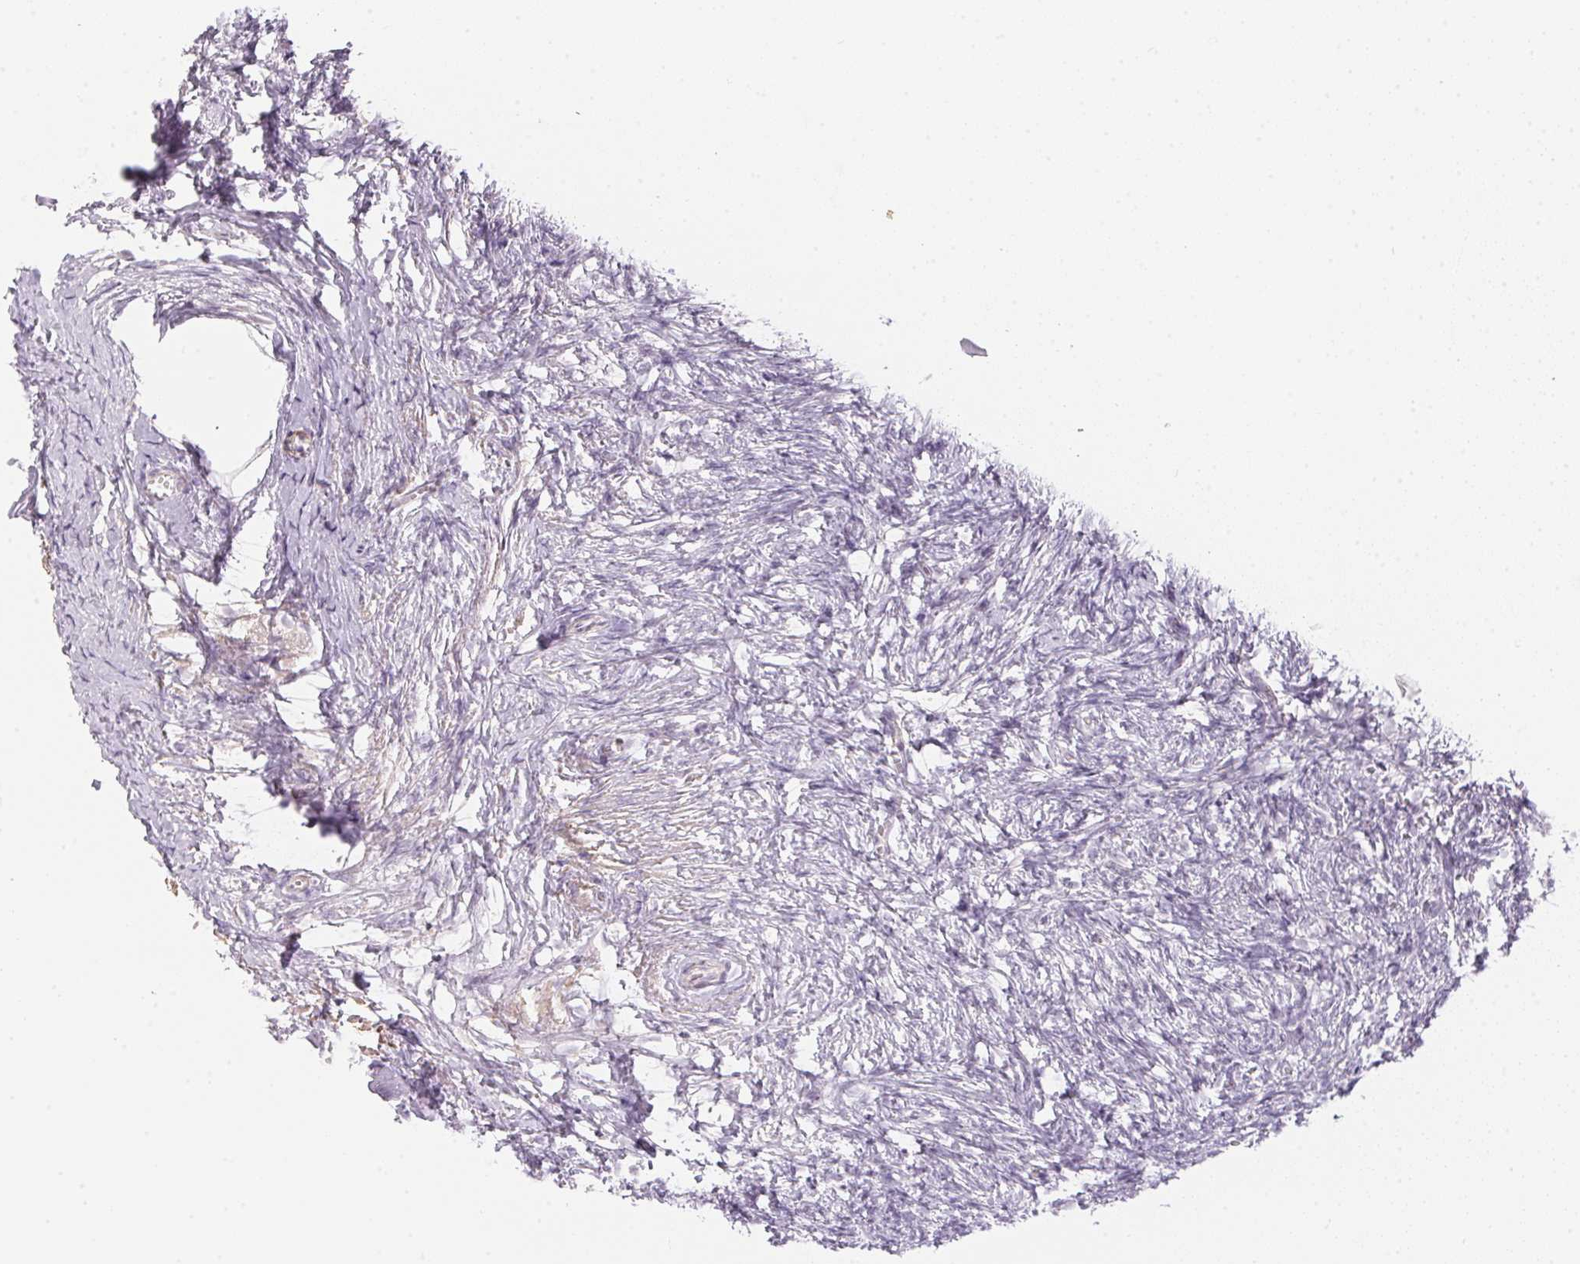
{"staining": {"intensity": "negative", "quantity": "none", "location": "none"}, "tissue": "ovary", "cell_type": "Ovarian stroma cells", "image_type": "normal", "snomed": [{"axis": "morphology", "description": "Normal tissue, NOS"}, {"axis": "topography", "description": "Ovary"}], "caption": "The image displays no staining of ovarian stroma cells in benign ovary. Nuclei are stained in blue.", "gene": "GDAP1L1", "patient": {"sex": "female", "age": 41}}